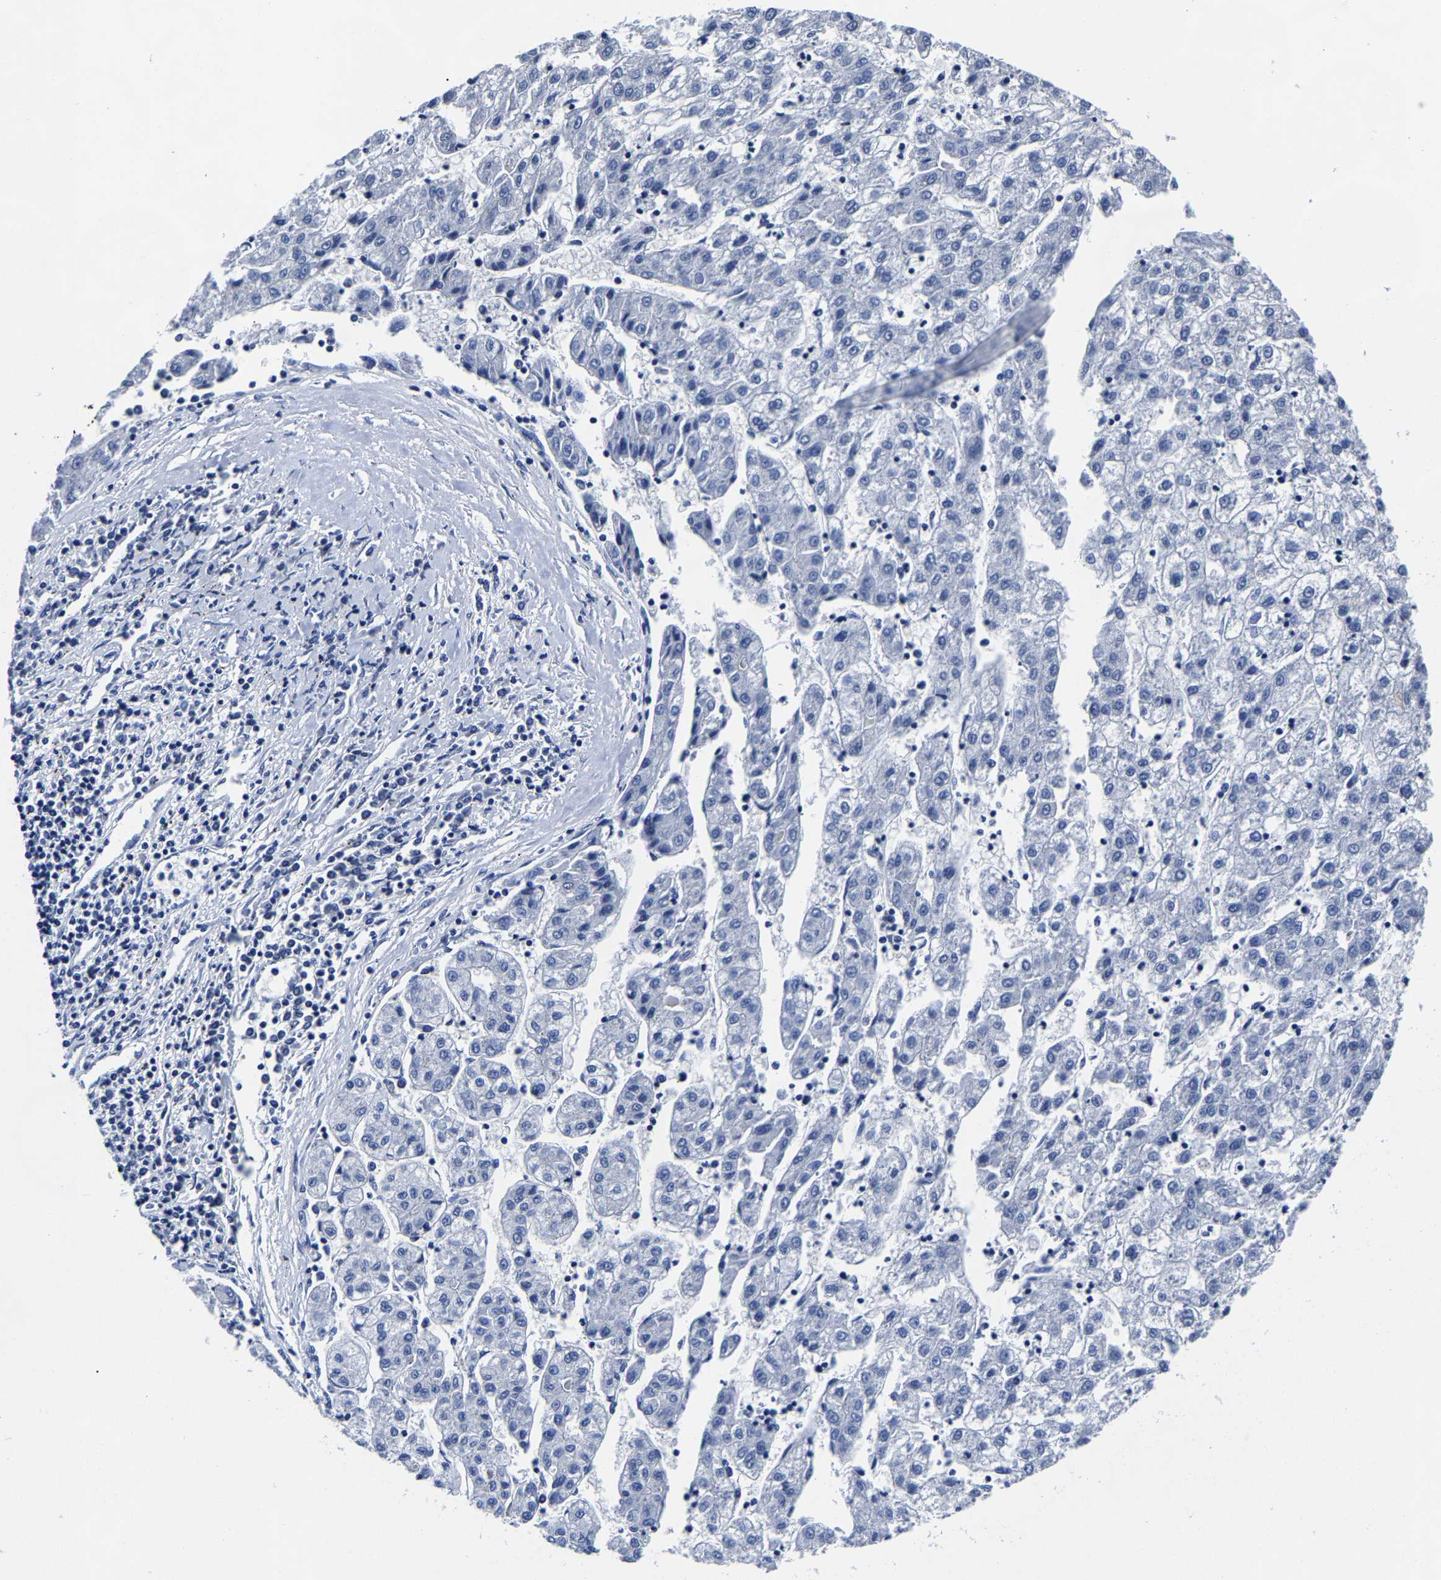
{"staining": {"intensity": "negative", "quantity": "none", "location": "none"}, "tissue": "liver cancer", "cell_type": "Tumor cells", "image_type": "cancer", "snomed": [{"axis": "morphology", "description": "Carcinoma, Hepatocellular, NOS"}, {"axis": "topography", "description": "Liver"}], "caption": "DAB (3,3'-diaminobenzidine) immunohistochemical staining of human liver cancer (hepatocellular carcinoma) exhibits no significant expression in tumor cells.", "gene": "CPA2", "patient": {"sex": "male", "age": 72}}